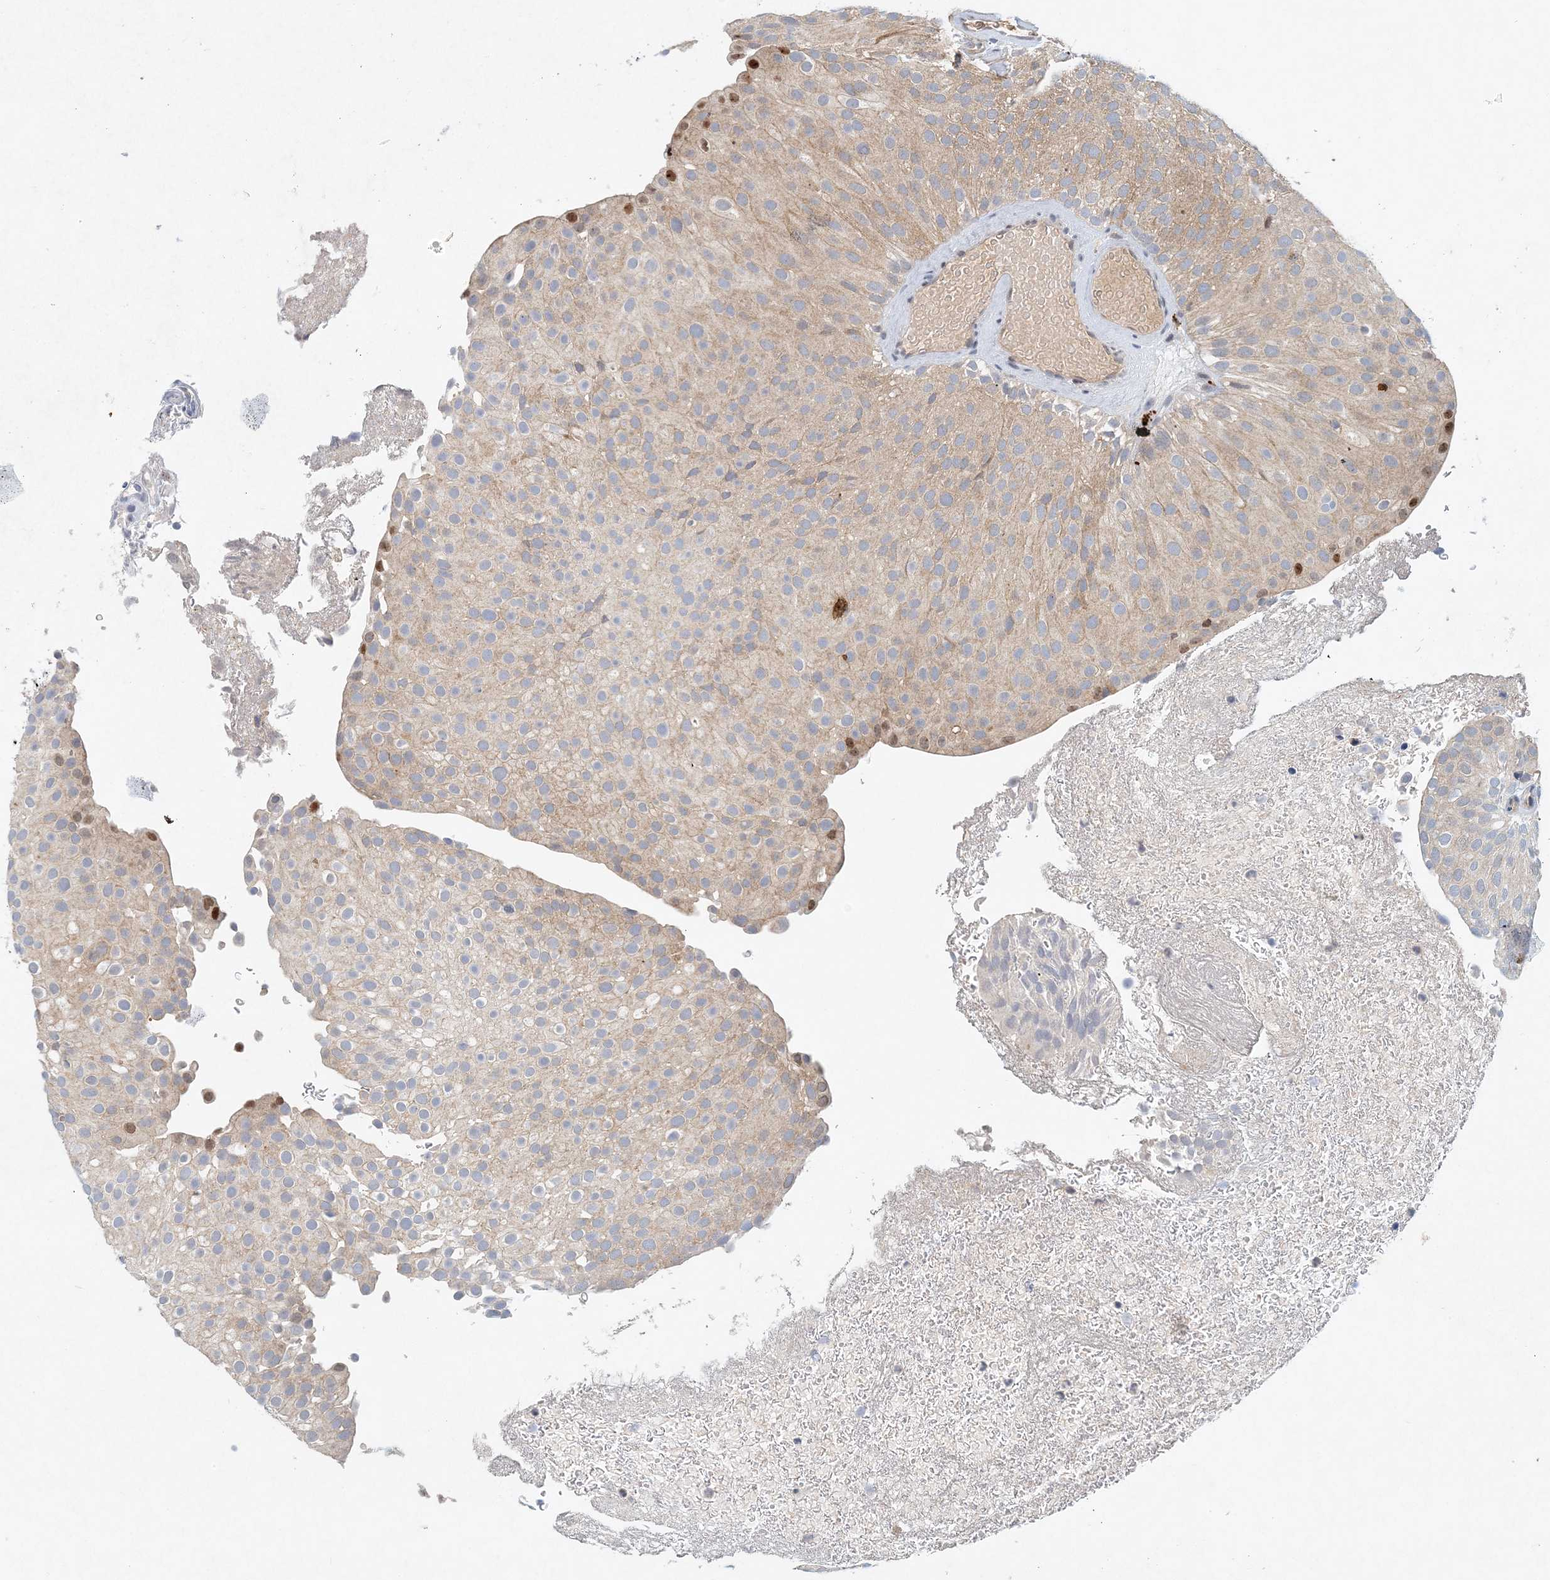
{"staining": {"intensity": "weak", "quantity": ">75%", "location": "cytoplasmic/membranous"}, "tissue": "urothelial cancer", "cell_type": "Tumor cells", "image_type": "cancer", "snomed": [{"axis": "morphology", "description": "Urothelial carcinoma, Low grade"}, {"axis": "topography", "description": "Urinary bladder"}], "caption": "A high-resolution histopathology image shows immunohistochemistry staining of urothelial cancer, which reveals weak cytoplasmic/membranous positivity in approximately >75% of tumor cells. The staining is performed using DAB (3,3'-diaminobenzidine) brown chromogen to label protein expression. The nuclei are counter-stained blue using hematoxylin.", "gene": "KPNA4", "patient": {"sex": "male", "age": 78}}